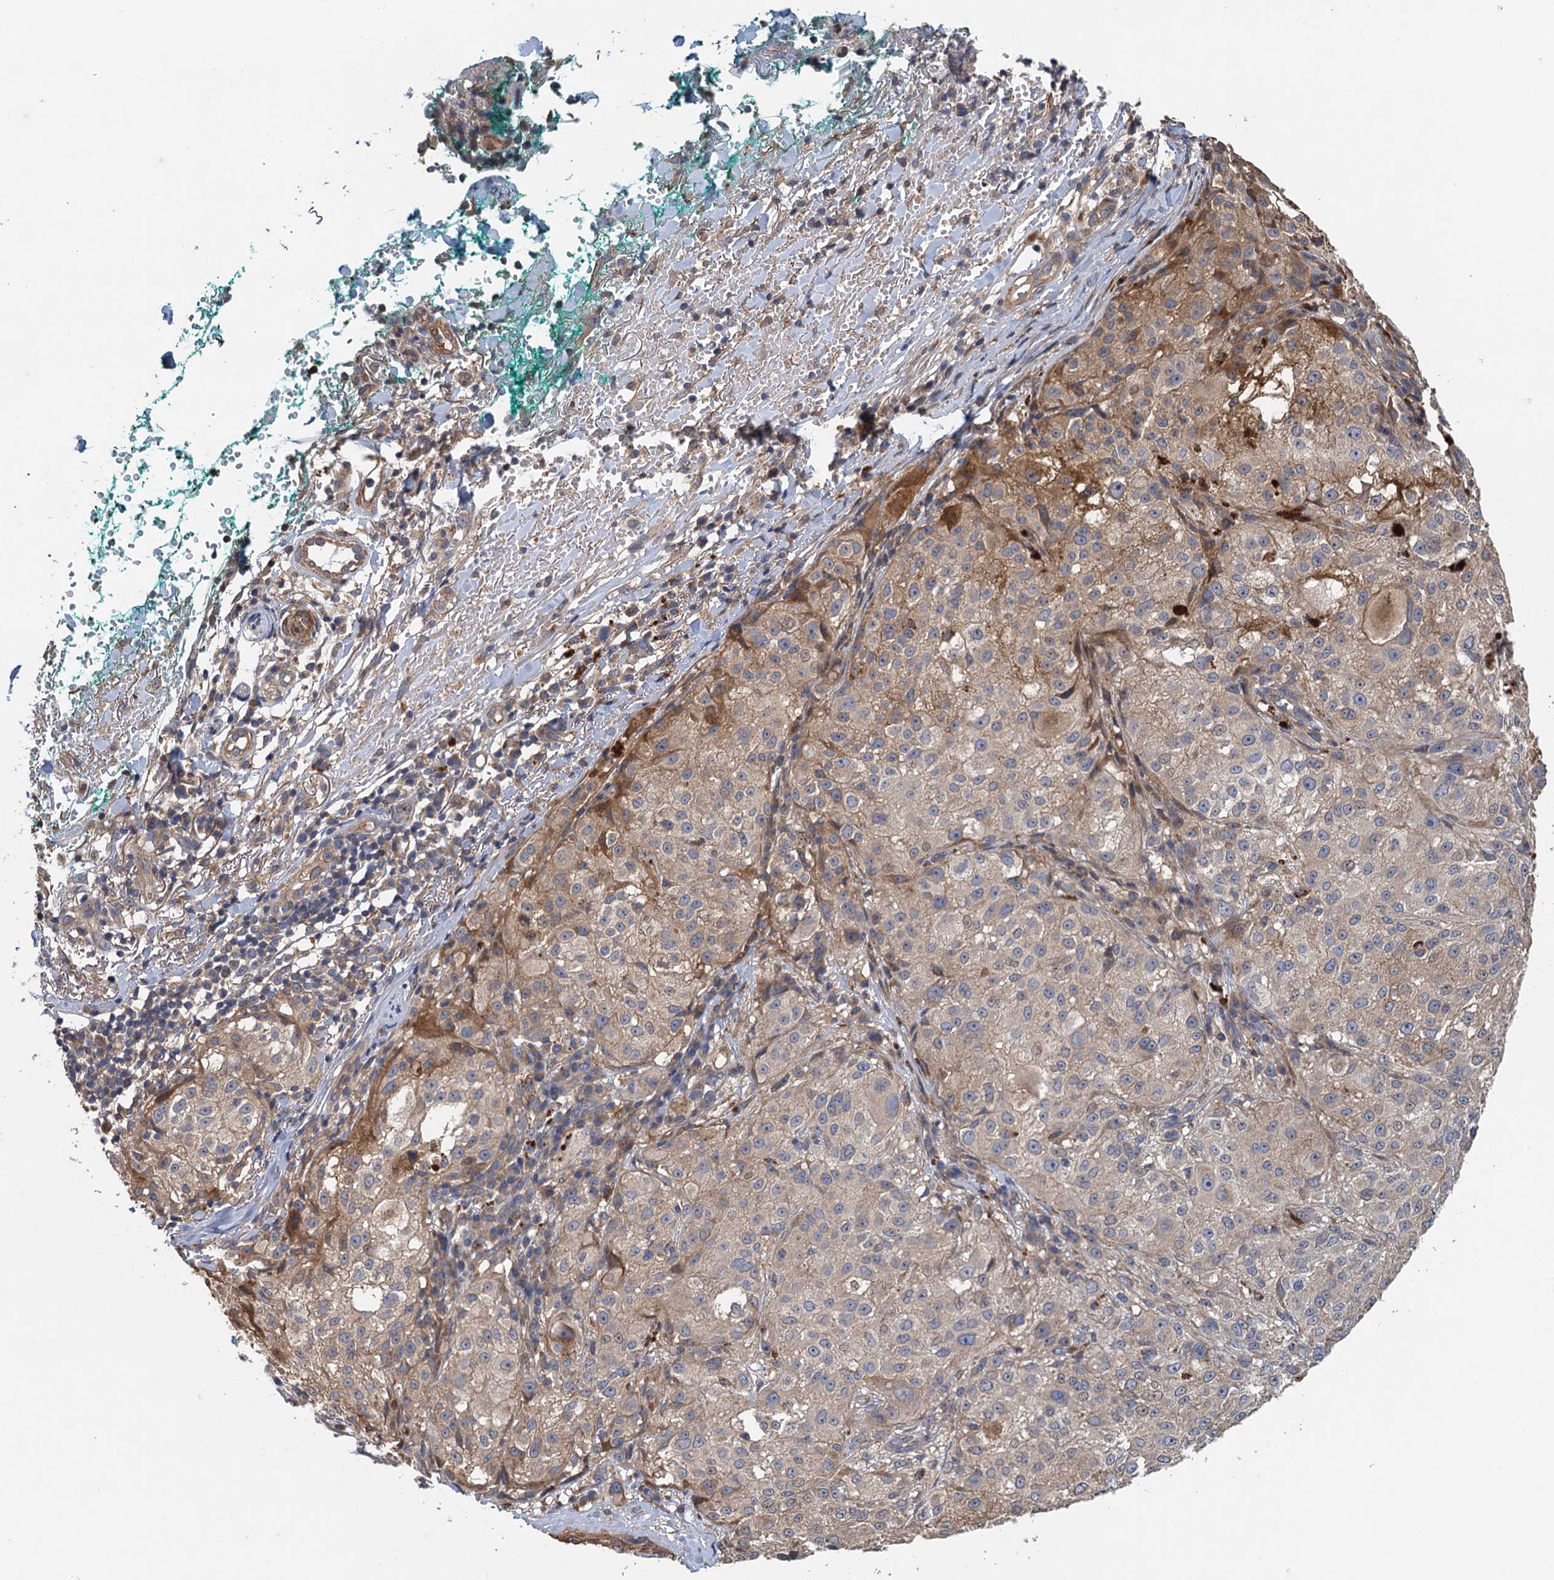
{"staining": {"intensity": "weak", "quantity": ">75%", "location": "cytoplasmic/membranous"}, "tissue": "melanoma", "cell_type": "Tumor cells", "image_type": "cancer", "snomed": [{"axis": "morphology", "description": "Necrosis, NOS"}, {"axis": "morphology", "description": "Malignant melanoma, NOS"}, {"axis": "topography", "description": "Skin"}], "caption": "Protein expression analysis of melanoma reveals weak cytoplasmic/membranous positivity in about >75% of tumor cells. Immunohistochemistry stains the protein of interest in brown and the nuclei are stained blue.", "gene": "MEAK7", "patient": {"sex": "female", "age": 87}}